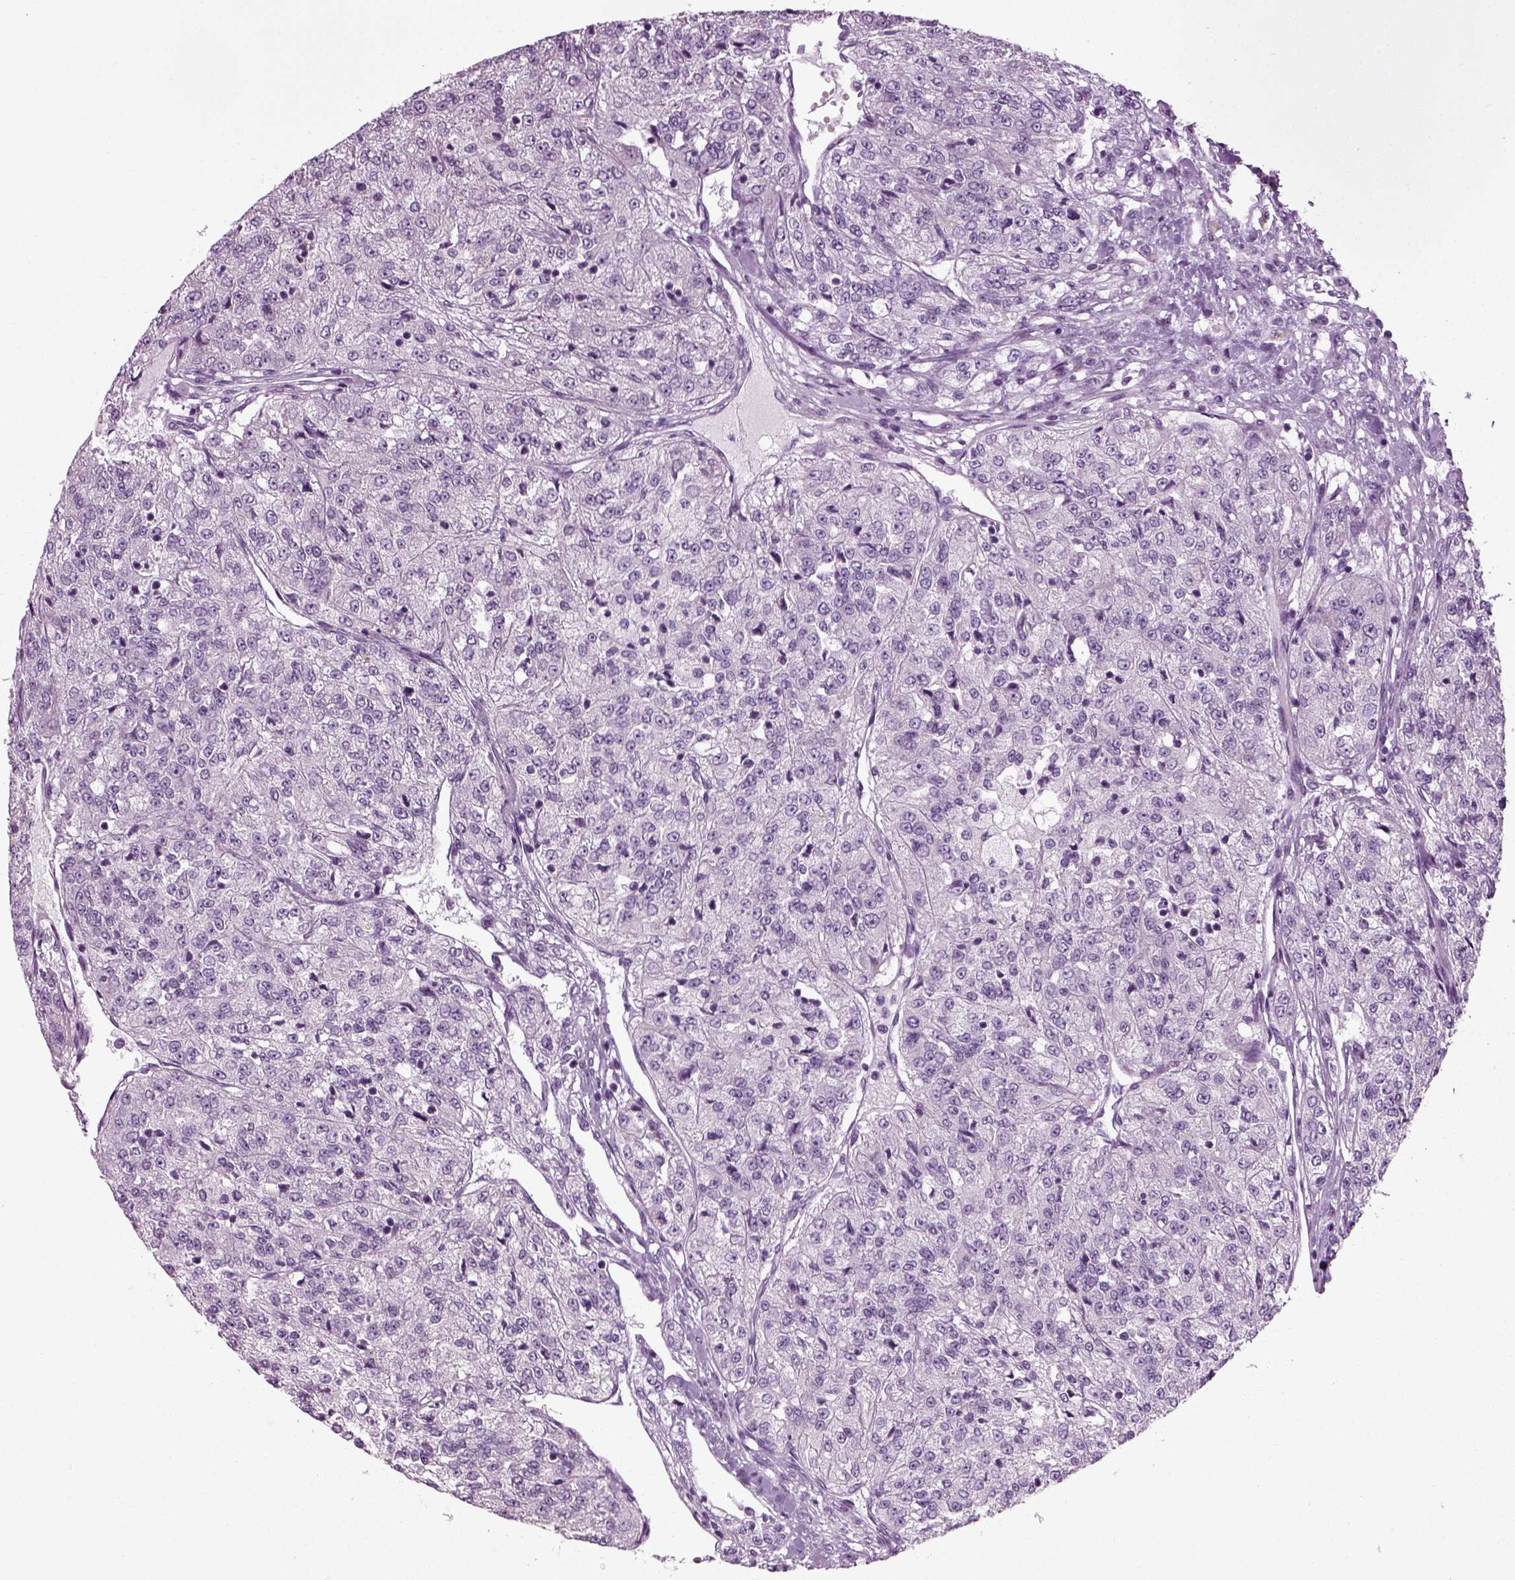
{"staining": {"intensity": "negative", "quantity": "none", "location": "none"}, "tissue": "renal cancer", "cell_type": "Tumor cells", "image_type": "cancer", "snomed": [{"axis": "morphology", "description": "Adenocarcinoma, NOS"}, {"axis": "topography", "description": "Kidney"}], "caption": "This micrograph is of adenocarcinoma (renal) stained with immunohistochemistry to label a protein in brown with the nuclei are counter-stained blue. There is no positivity in tumor cells. Brightfield microscopy of immunohistochemistry (IHC) stained with DAB (brown) and hematoxylin (blue), captured at high magnification.", "gene": "SCG5", "patient": {"sex": "female", "age": 63}}